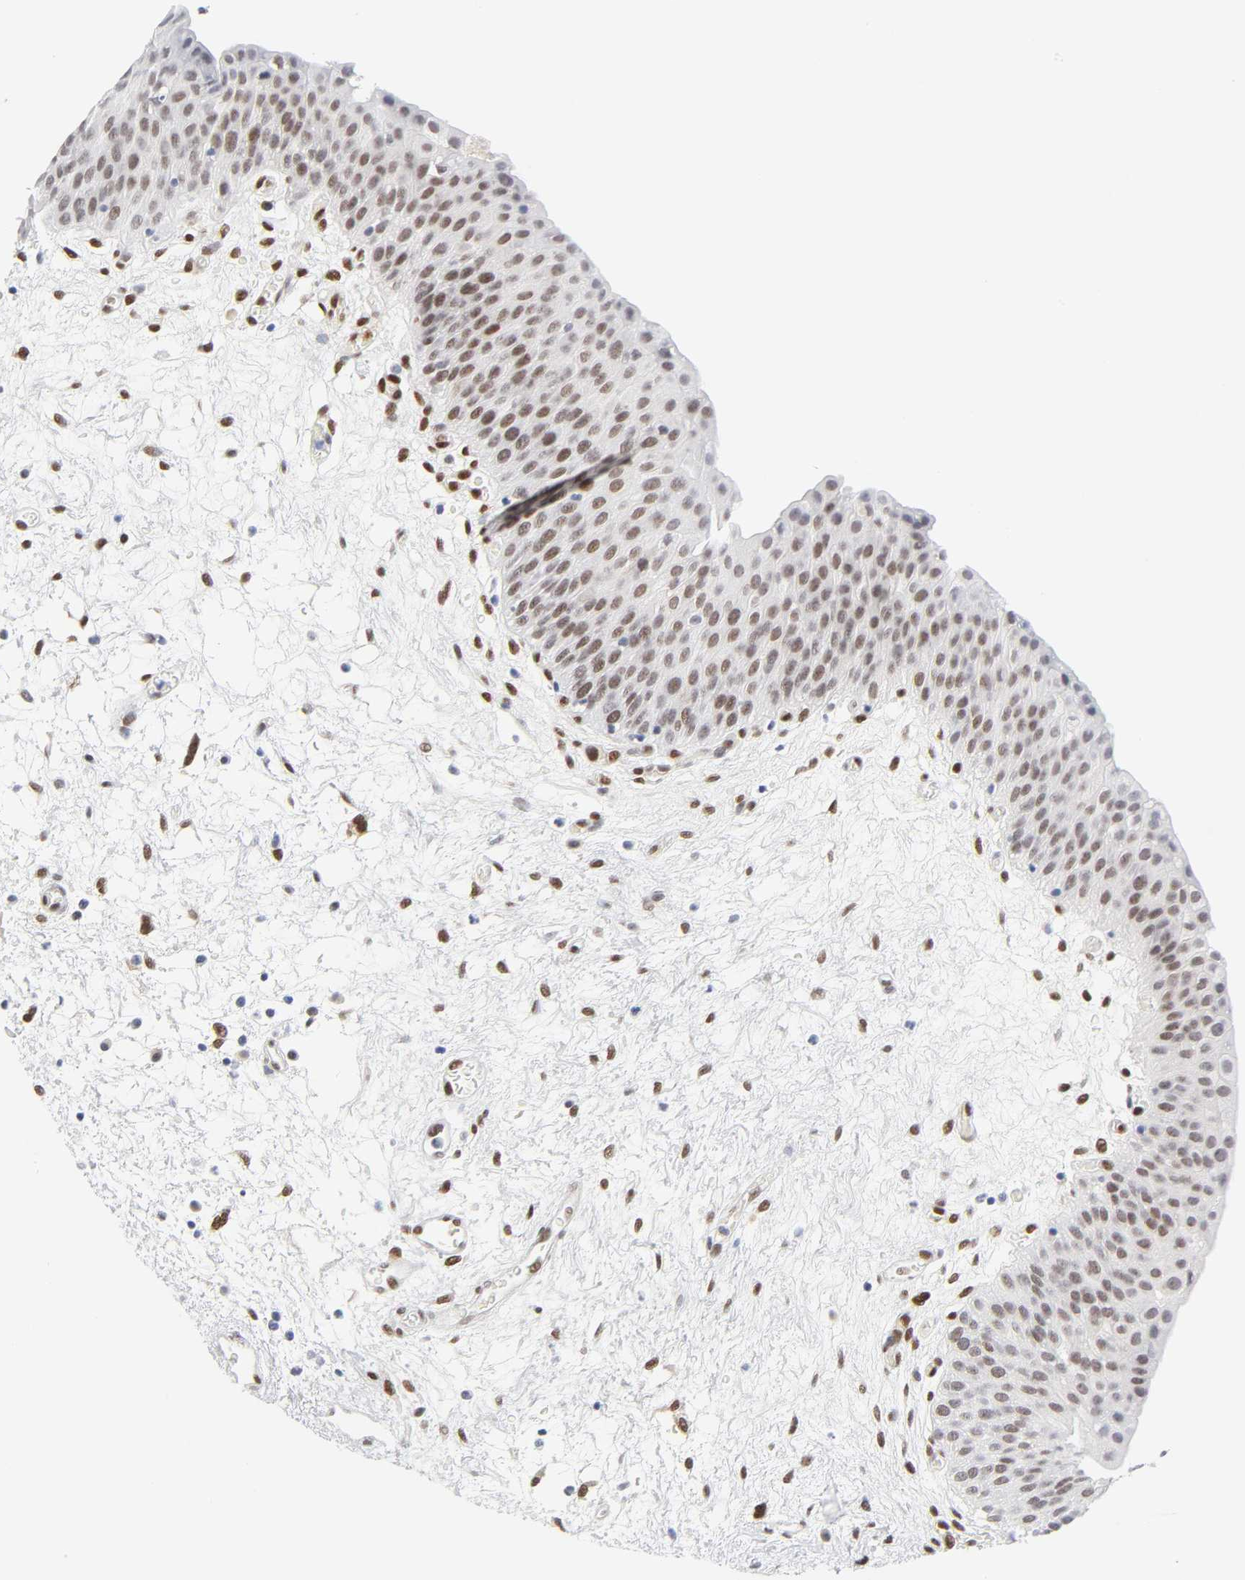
{"staining": {"intensity": "weak", "quantity": ">75%", "location": "nuclear"}, "tissue": "urinary bladder", "cell_type": "Urothelial cells", "image_type": "normal", "snomed": [{"axis": "morphology", "description": "Normal tissue, NOS"}, {"axis": "morphology", "description": "Dysplasia, NOS"}, {"axis": "topography", "description": "Urinary bladder"}], "caption": "This image demonstrates IHC staining of benign urinary bladder, with low weak nuclear positivity in about >75% of urothelial cells.", "gene": "NFIC", "patient": {"sex": "male", "age": 35}}